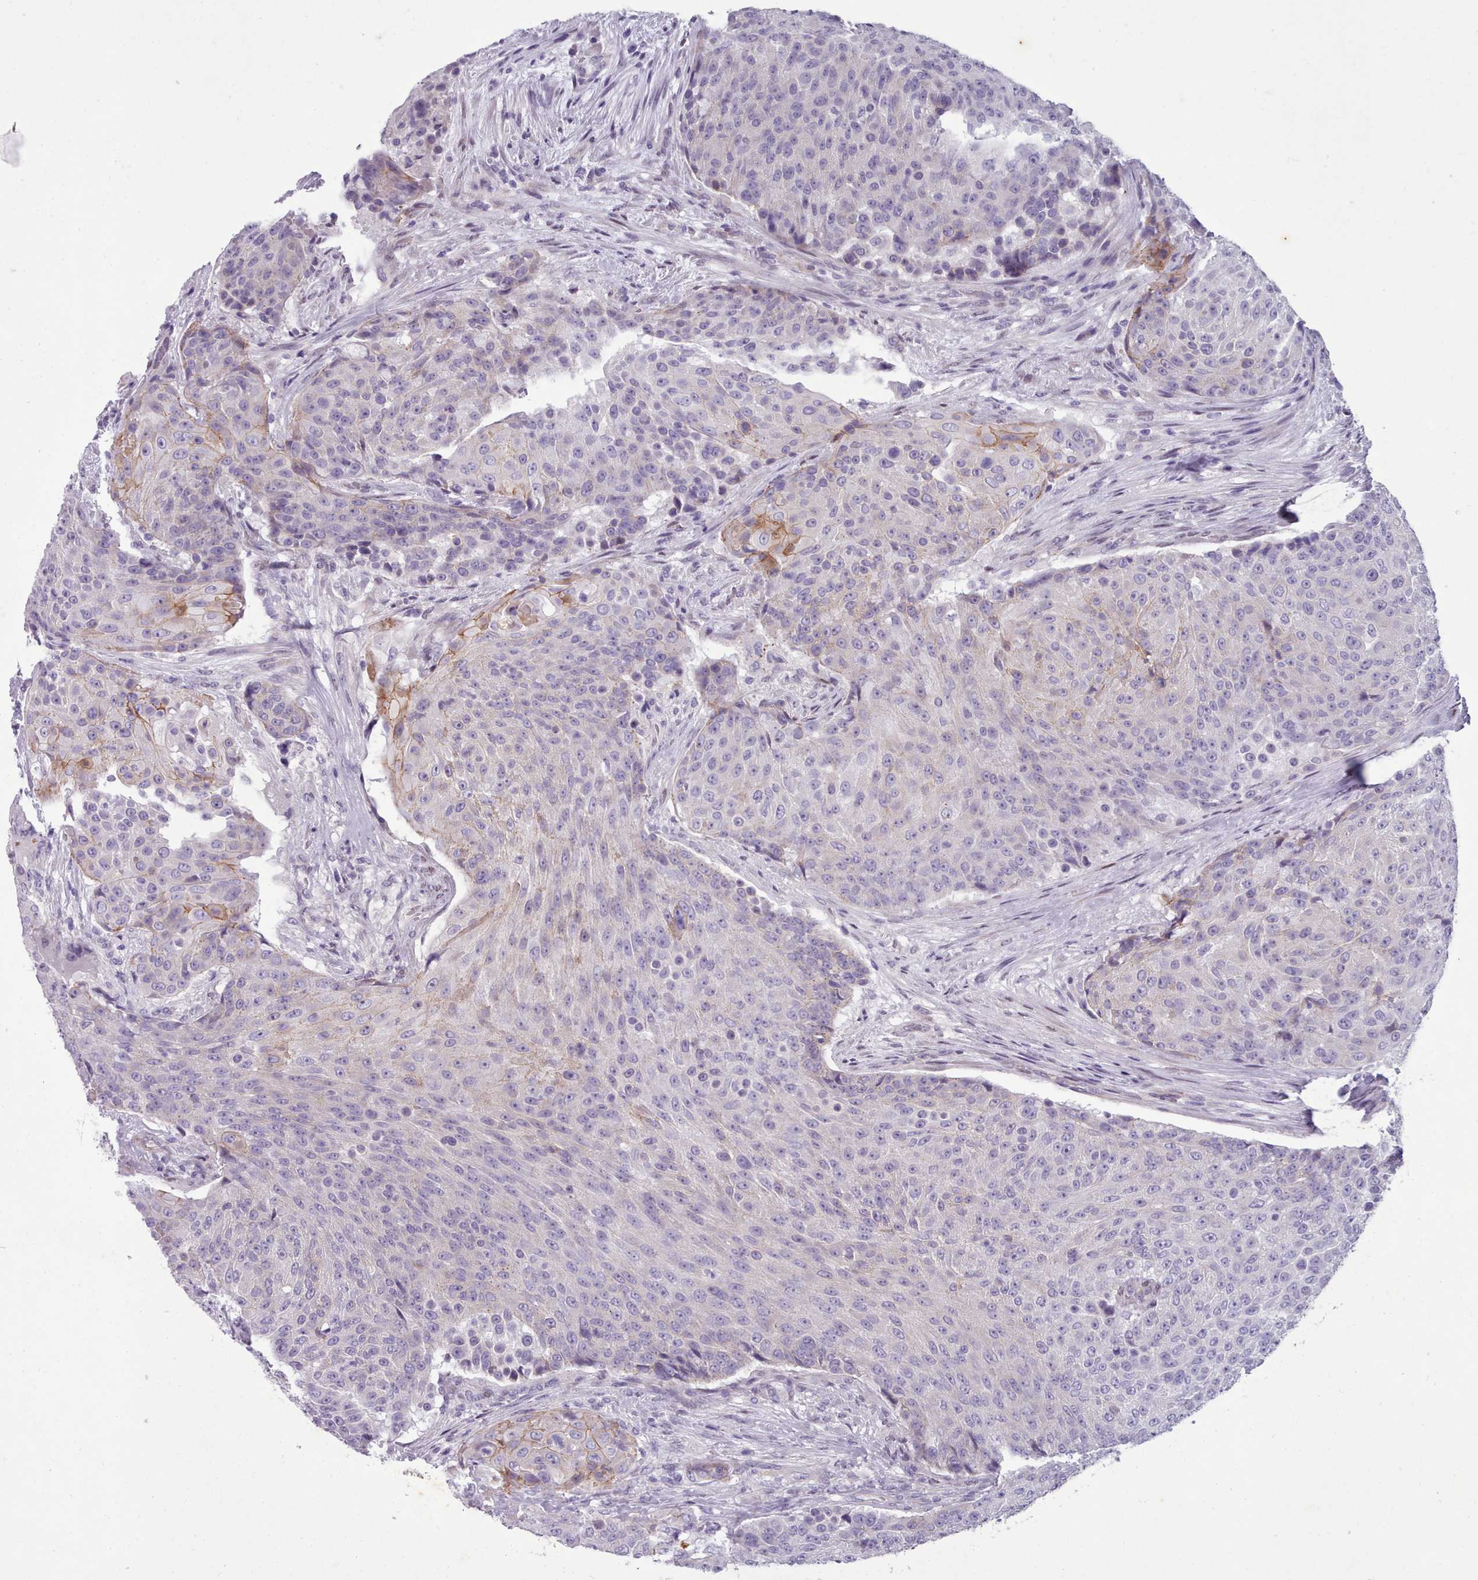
{"staining": {"intensity": "moderate", "quantity": "<25%", "location": "cytoplasmic/membranous"}, "tissue": "urothelial cancer", "cell_type": "Tumor cells", "image_type": "cancer", "snomed": [{"axis": "morphology", "description": "Urothelial carcinoma, High grade"}, {"axis": "topography", "description": "Urinary bladder"}], "caption": "Brown immunohistochemical staining in high-grade urothelial carcinoma demonstrates moderate cytoplasmic/membranous positivity in approximately <25% of tumor cells. The staining was performed using DAB (3,3'-diaminobenzidine) to visualize the protein expression in brown, while the nuclei were stained in blue with hematoxylin (Magnification: 20x).", "gene": "KCNT2", "patient": {"sex": "female", "age": 63}}